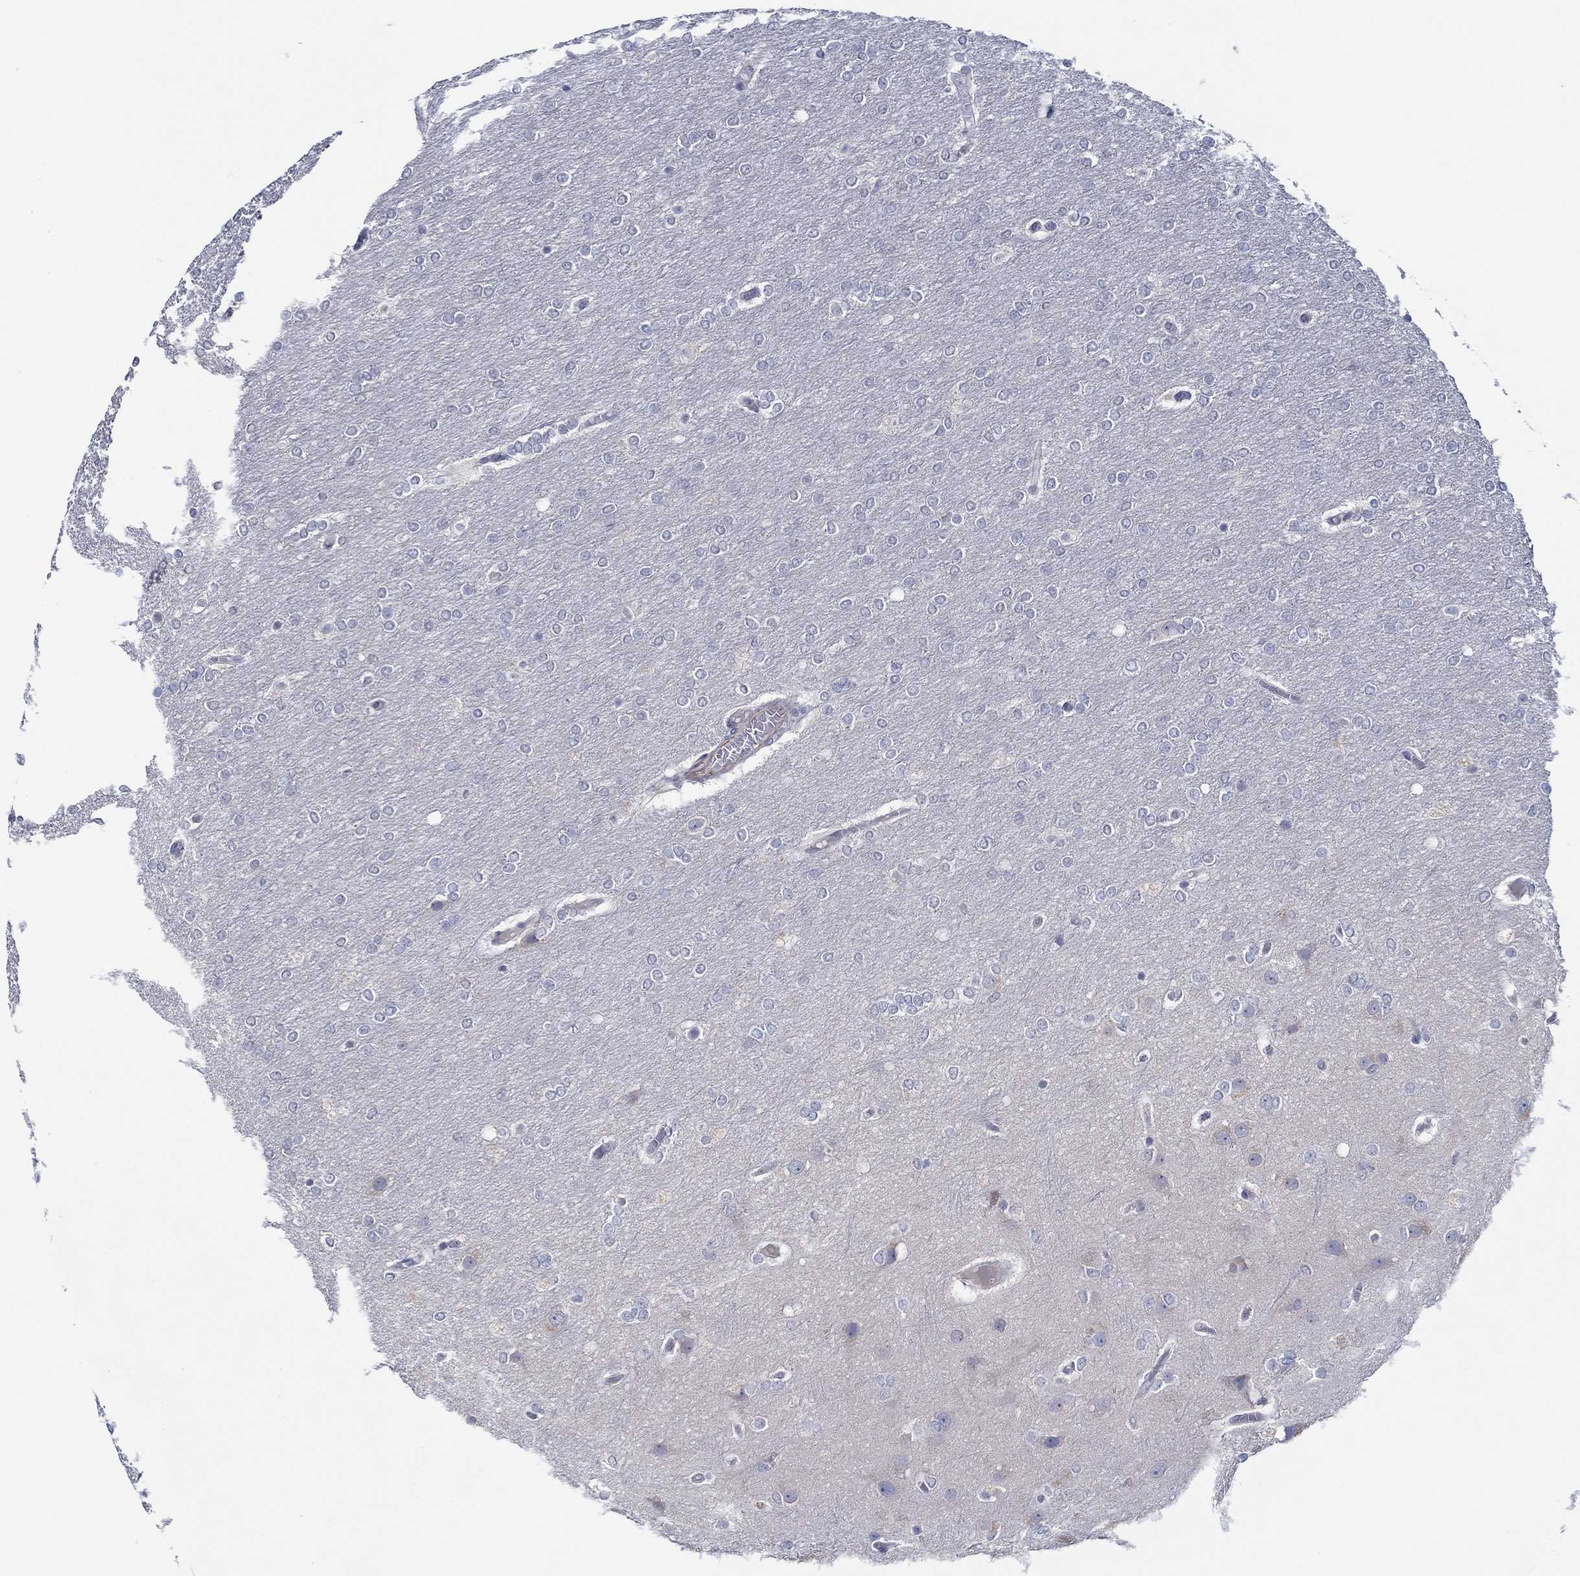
{"staining": {"intensity": "negative", "quantity": "none", "location": "none"}, "tissue": "glioma", "cell_type": "Tumor cells", "image_type": "cancer", "snomed": [{"axis": "morphology", "description": "Glioma, malignant, High grade"}, {"axis": "topography", "description": "Brain"}], "caption": "Immunohistochemistry of human malignant glioma (high-grade) reveals no staining in tumor cells.", "gene": "GJA5", "patient": {"sex": "female", "age": 61}}